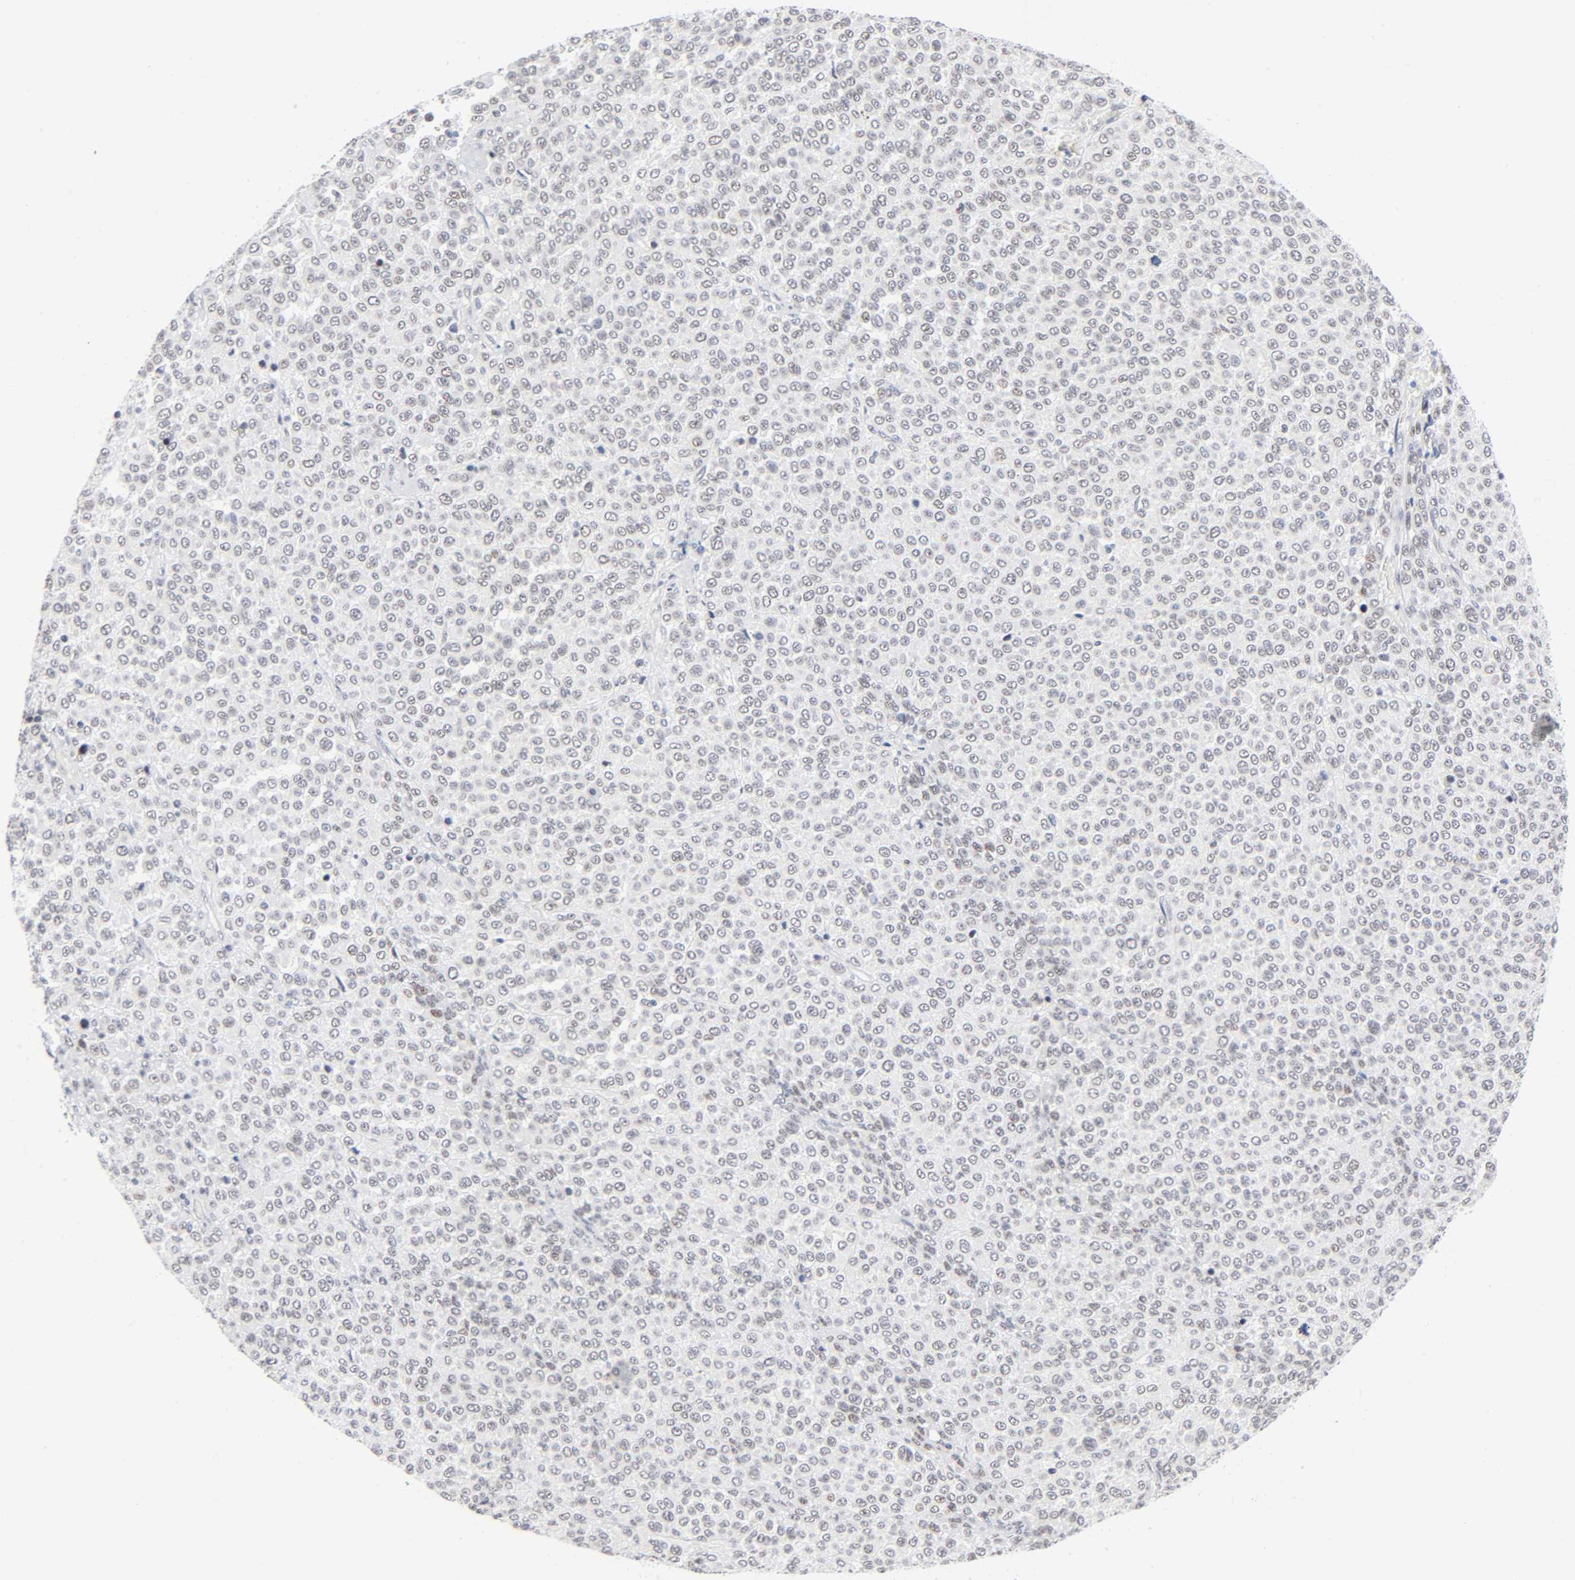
{"staining": {"intensity": "weak", "quantity": "<25%", "location": "nuclear"}, "tissue": "melanoma", "cell_type": "Tumor cells", "image_type": "cancer", "snomed": [{"axis": "morphology", "description": "Malignant melanoma, Metastatic site"}, {"axis": "topography", "description": "Pancreas"}], "caption": "Tumor cells are negative for protein expression in human malignant melanoma (metastatic site).", "gene": "DIDO1", "patient": {"sex": "female", "age": 30}}